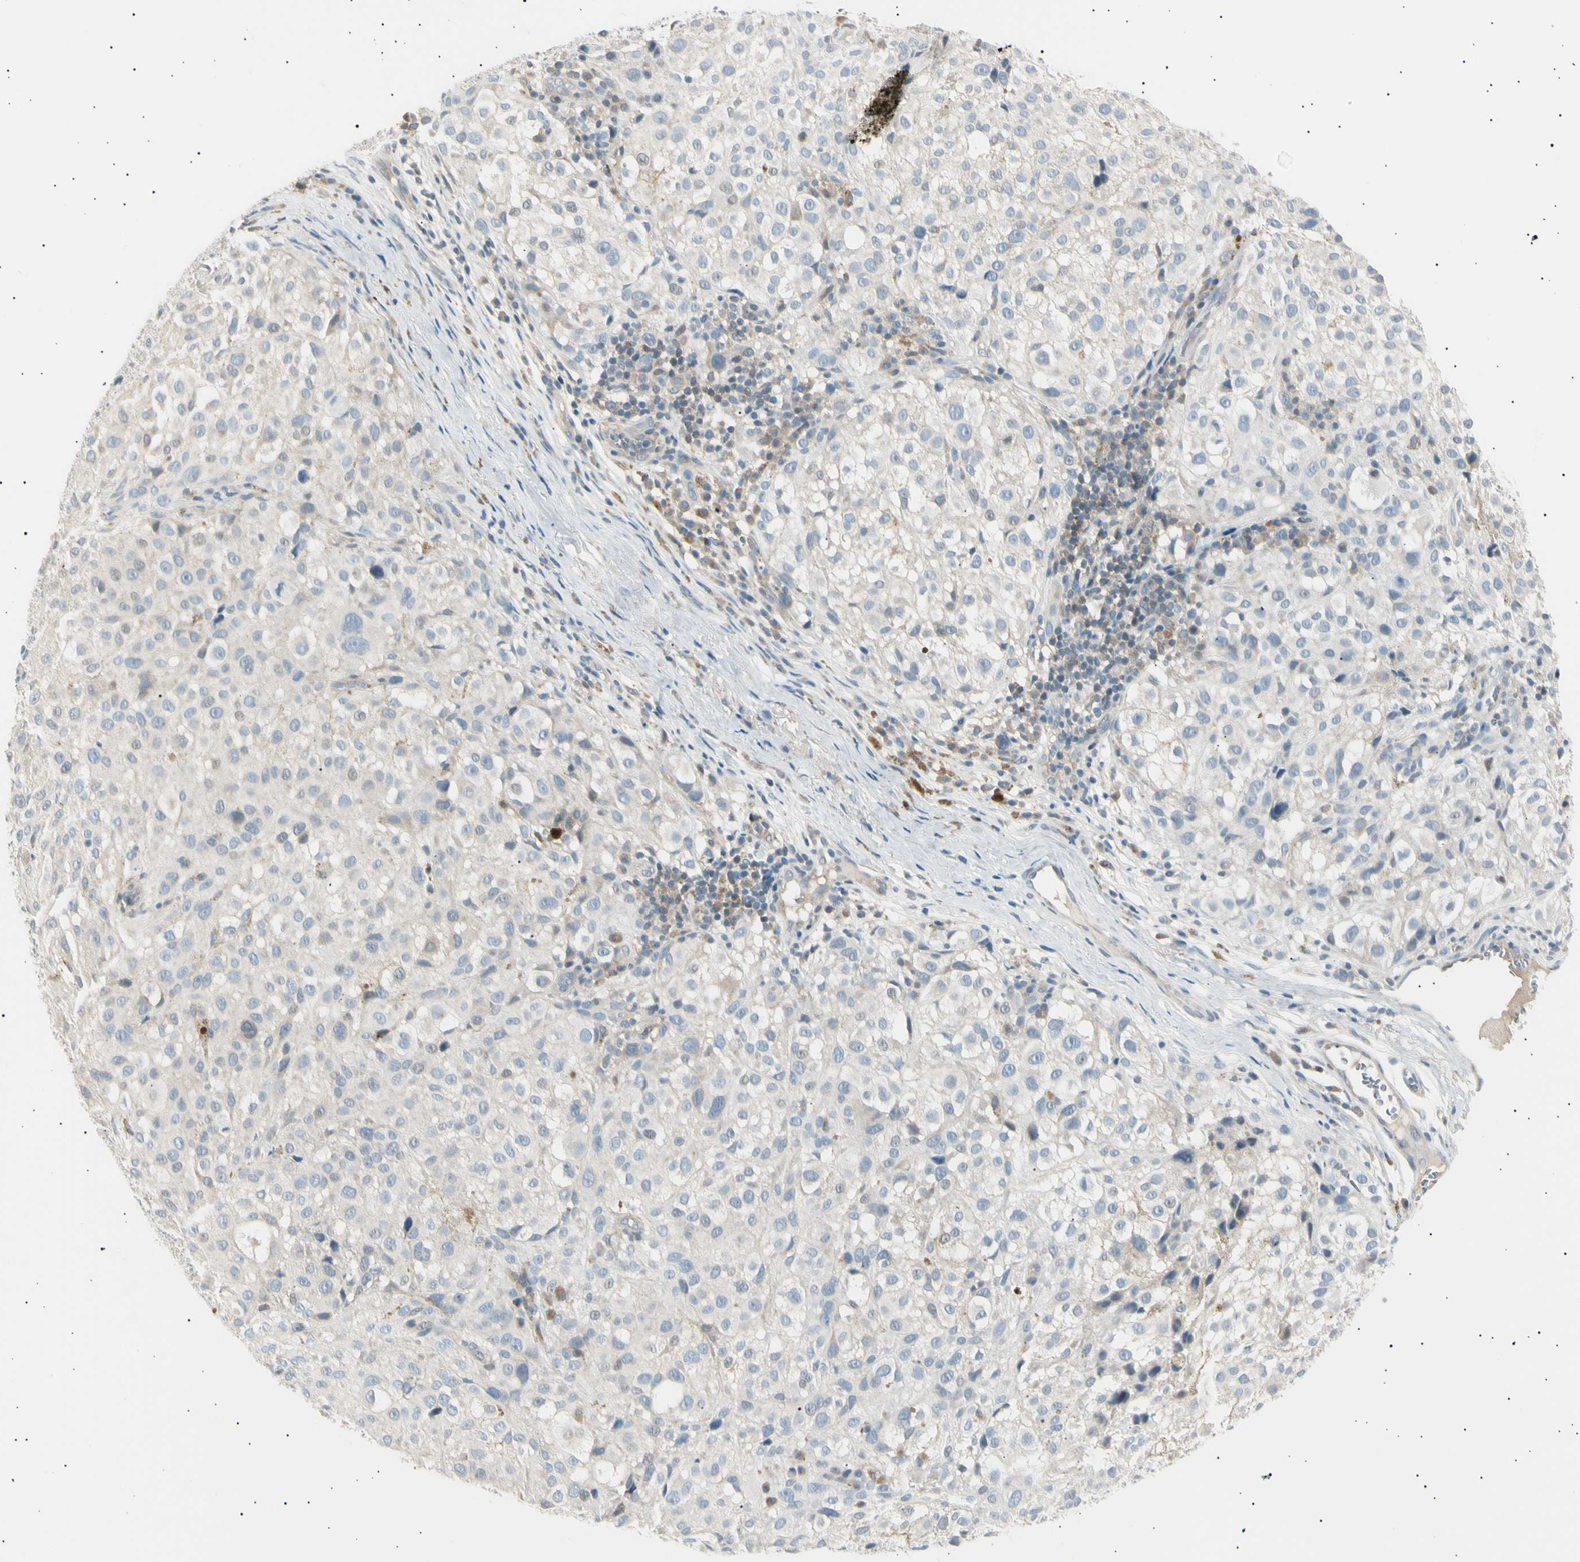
{"staining": {"intensity": "negative", "quantity": "none", "location": "none"}, "tissue": "melanoma", "cell_type": "Tumor cells", "image_type": "cancer", "snomed": [{"axis": "morphology", "description": "Necrosis, NOS"}, {"axis": "morphology", "description": "Malignant melanoma, NOS"}, {"axis": "topography", "description": "Skin"}], "caption": "Malignant melanoma was stained to show a protein in brown. There is no significant expression in tumor cells. (DAB (3,3'-diaminobenzidine) immunohistochemistry (IHC), high magnification).", "gene": "LHPP", "patient": {"sex": "female", "age": 87}}